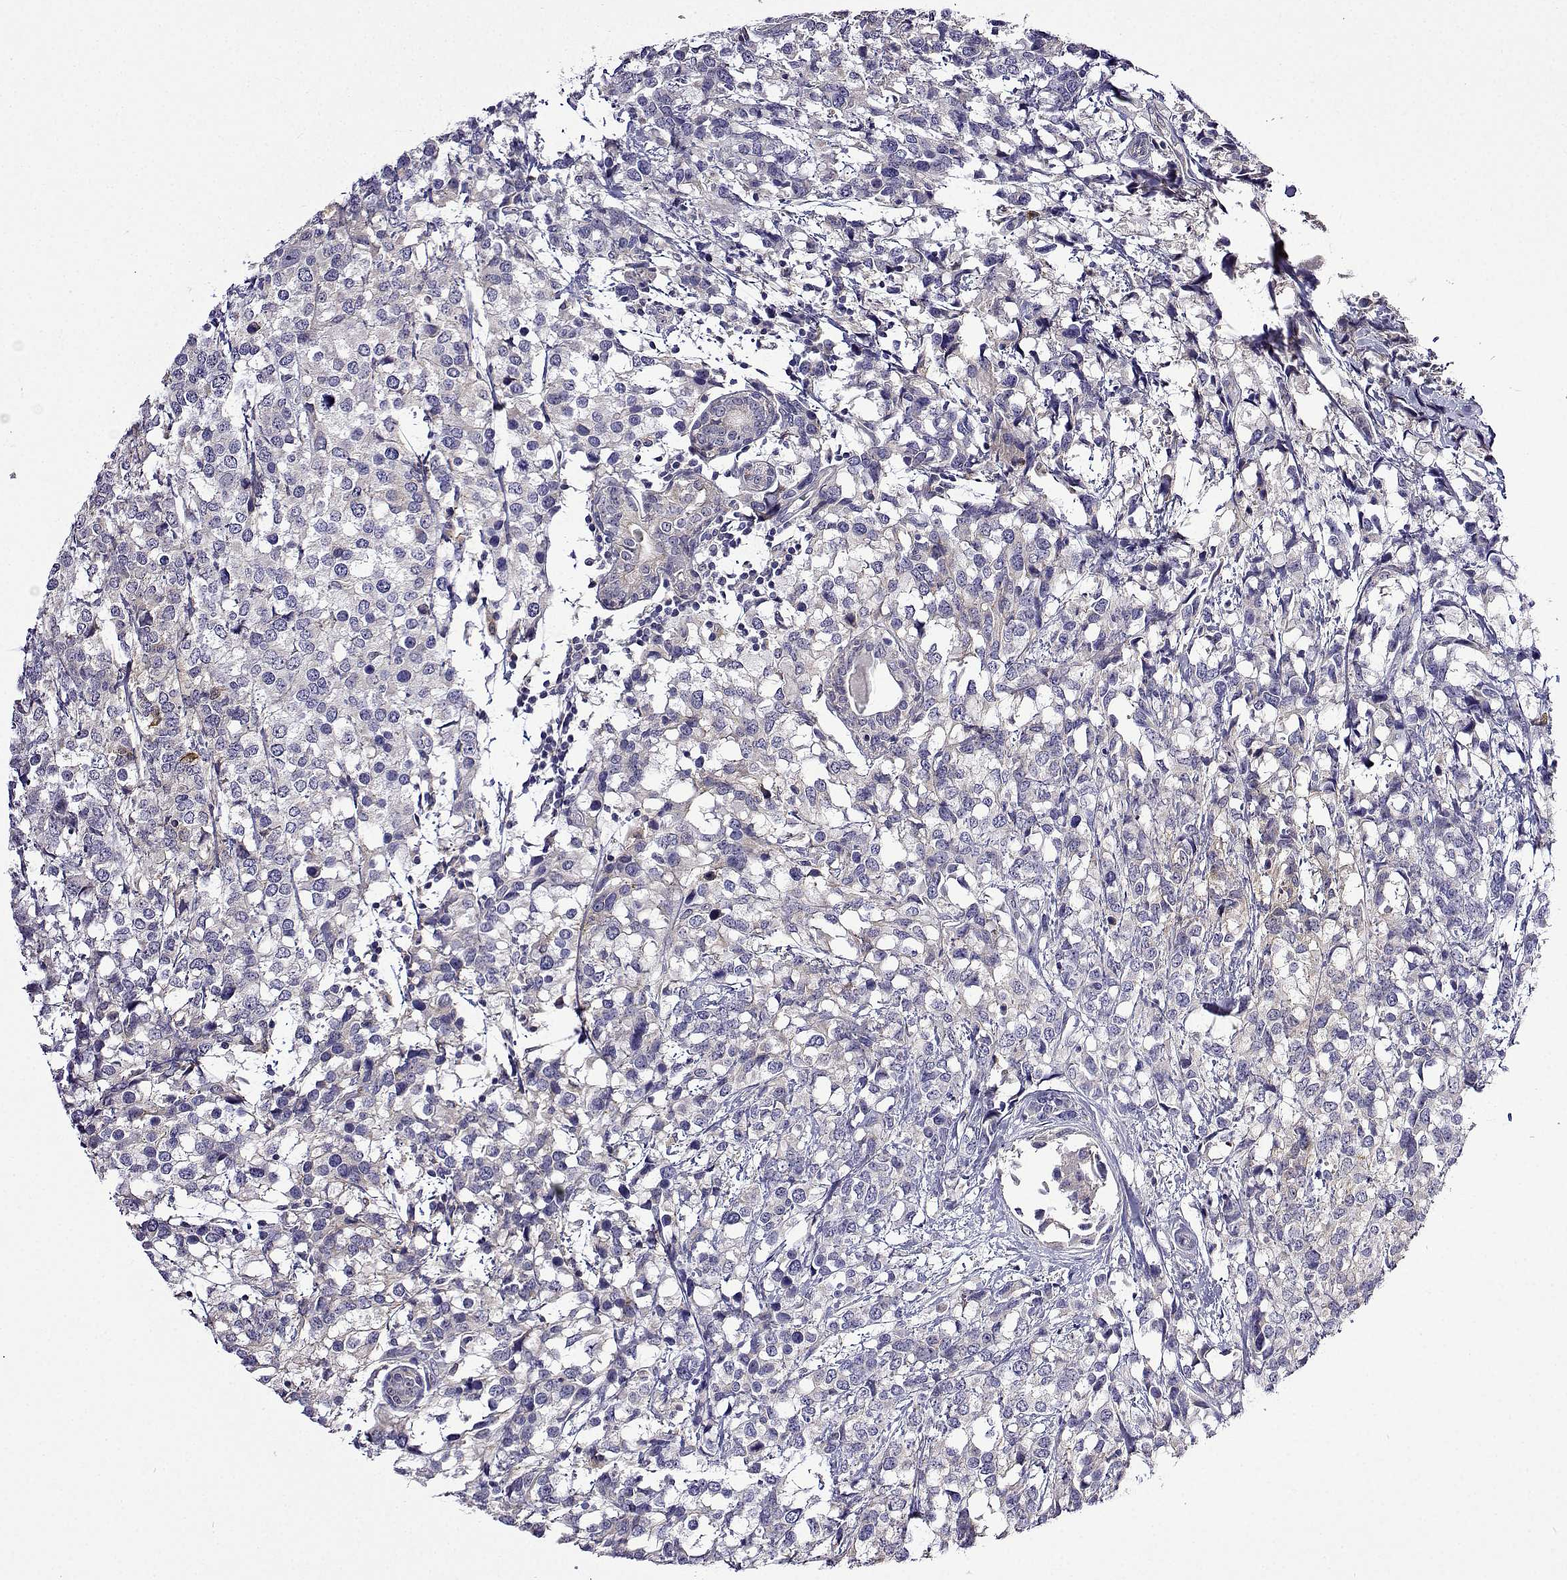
{"staining": {"intensity": "negative", "quantity": "none", "location": "none"}, "tissue": "breast cancer", "cell_type": "Tumor cells", "image_type": "cancer", "snomed": [{"axis": "morphology", "description": "Lobular carcinoma"}, {"axis": "topography", "description": "Breast"}], "caption": "This is a histopathology image of IHC staining of breast cancer, which shows no staining in tumor cells.", "gene": "SULT2A1", "patient": {"sex": "female", "age": 59}}